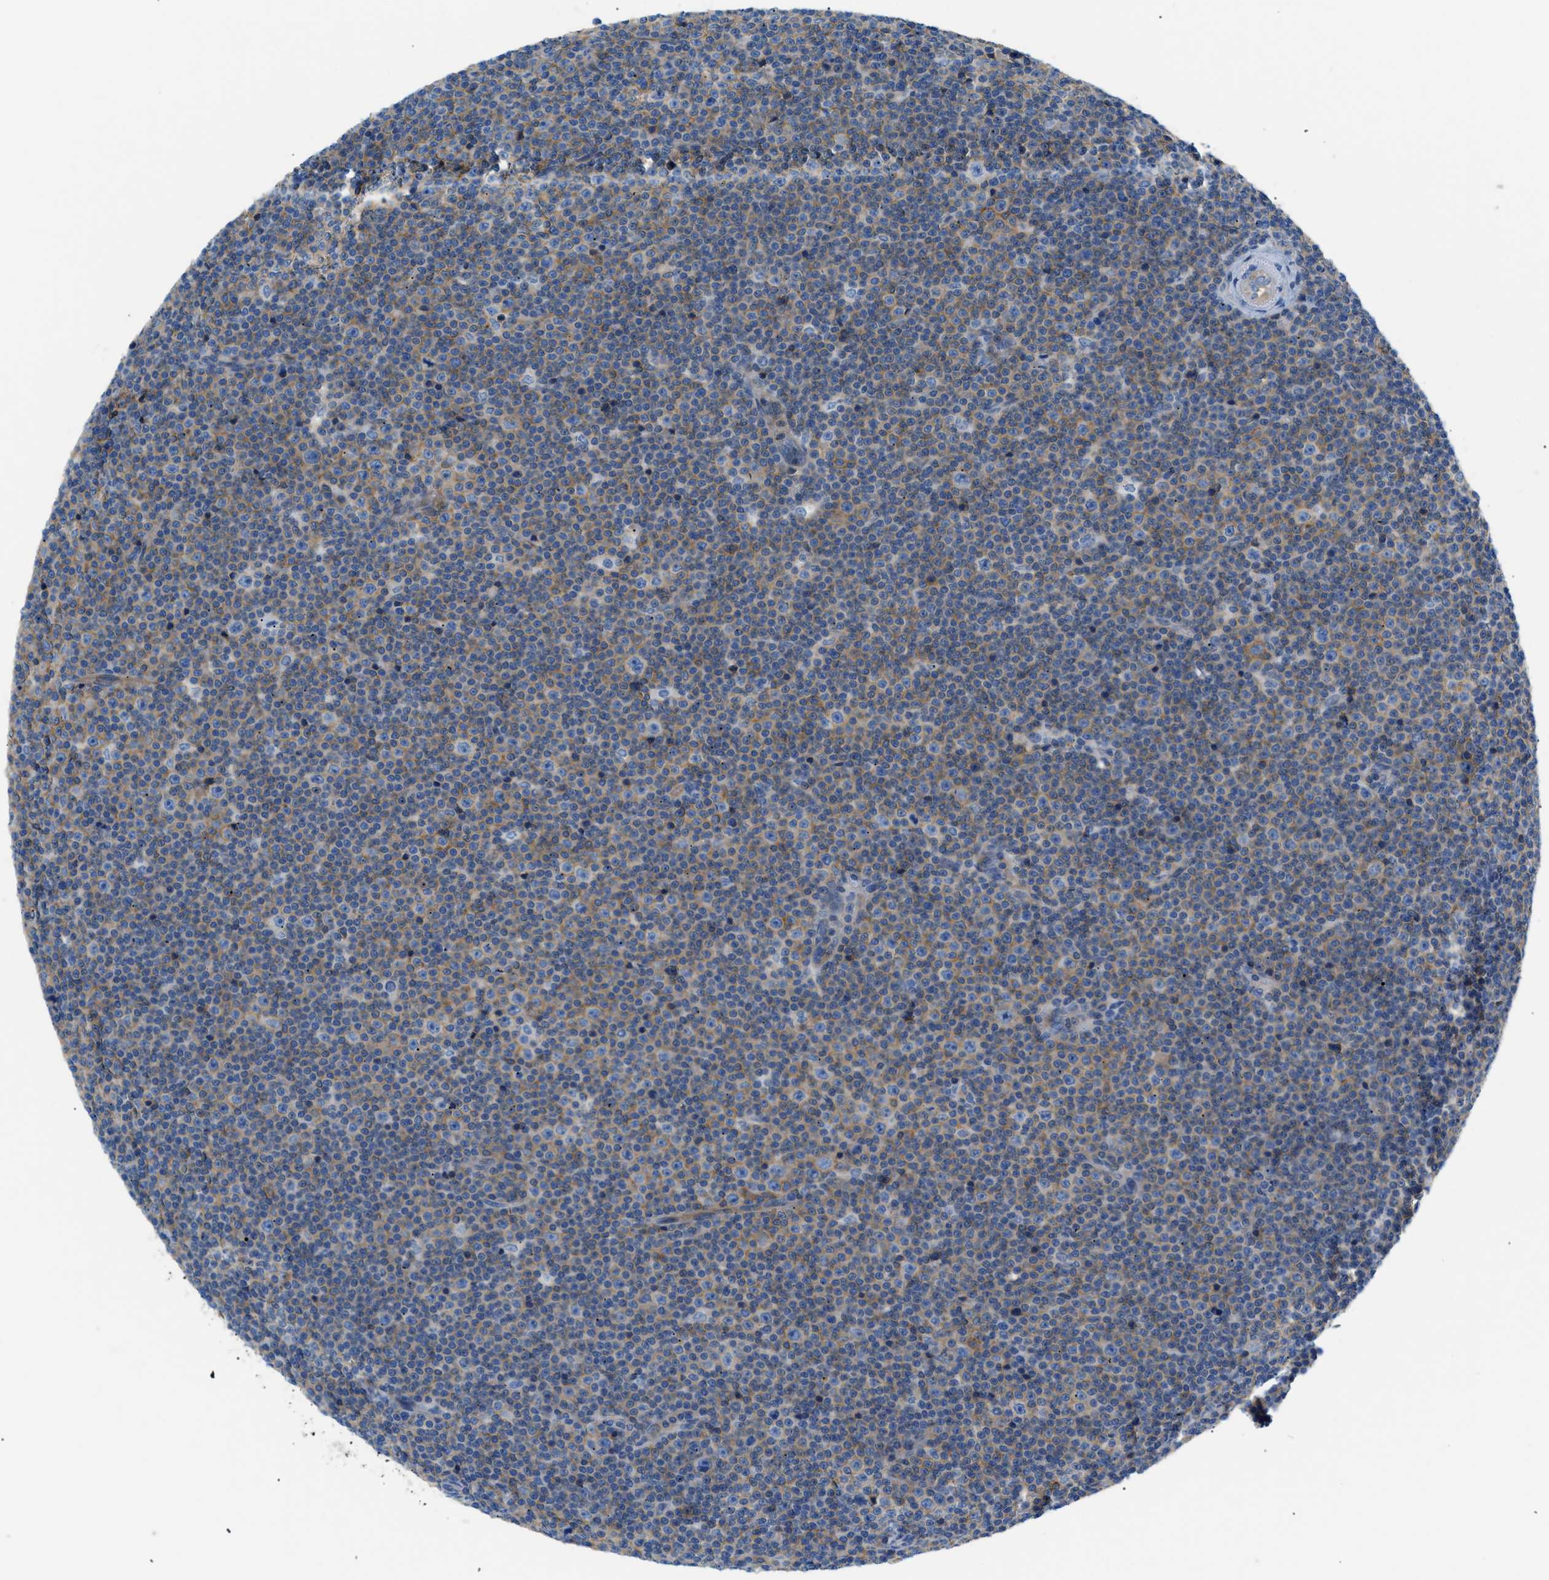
{"staining": {"intensity": "negative", "quantity": "none", "location": "none"}, "tissue": "lymphoma", "cell_type": "Tumor cells", "image_type": "cancer", "snomed": [{"axis": "morphology", "description": "Malignant lymphoma, non-Hodgkin's type, Low grade"}, {"axis": "topography", "description": "Lymph node"}], "caption": "DAB immunohistochemical staining of human malignant lymphoma, non-Hodgkin's type (low-grade) exhibits no significant staining in tumor cells.", "gene": "ORAI1", "patient": {"sex": "female", "age": 67}}